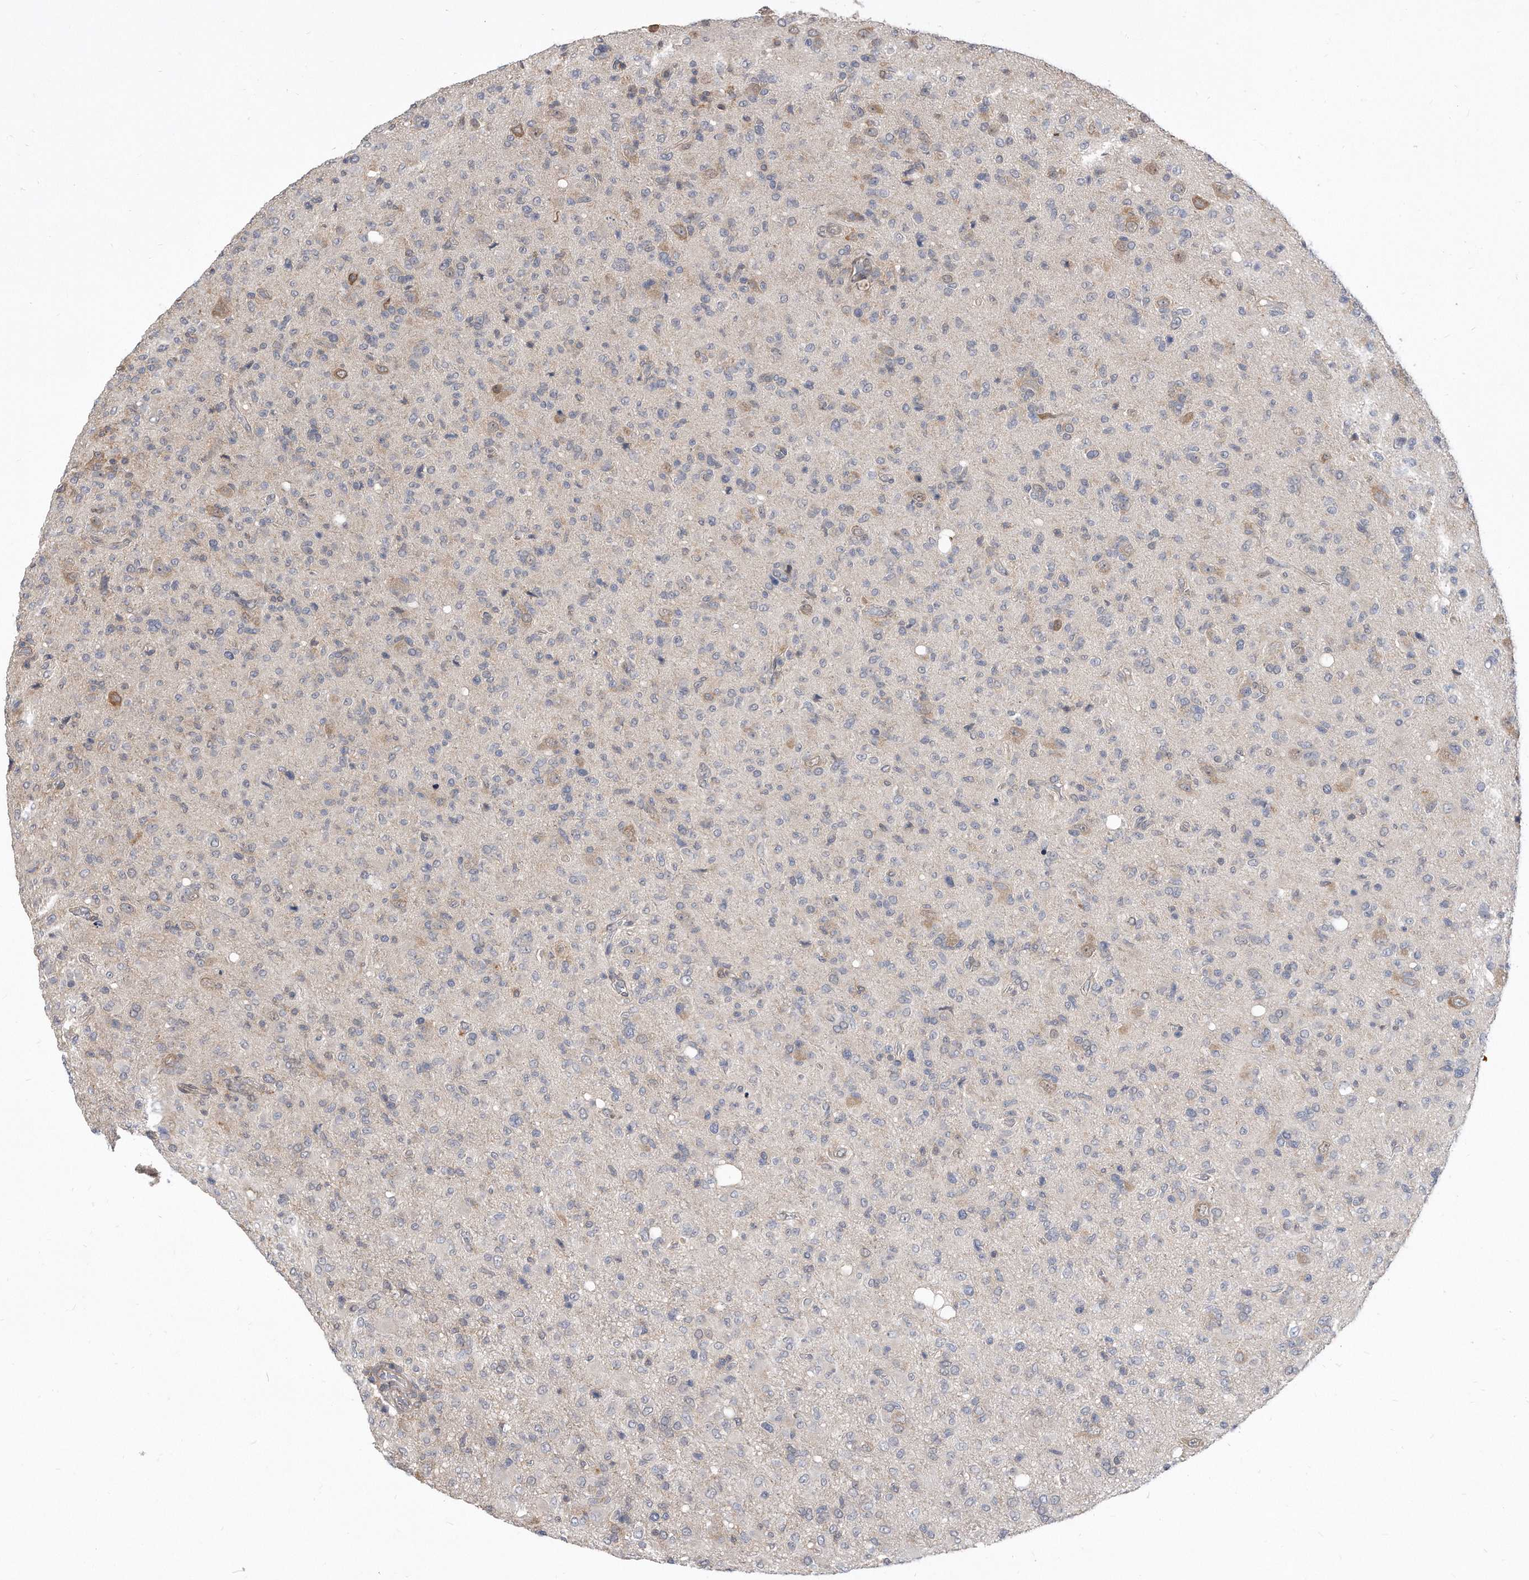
{"staining": {"intensity": "negative", "quantity": "none", "location": "none"}, "tissue": "glioma", "cell_type": "Tumor cells", "image_type": "cancer", "snomed": [{"axis": "morphology", "description": "Glioma, malignant, High grade"}, {"axis": "topography", "description": "Brain"}], "caption": "This image is of malignant glioma (high-grade) stained with immunohistochemistry to label a protein in brown with the nuclei are counter-stained blue. There is no positivity in tumor cells.", "gene": "TCP1", "patient": {"sex": "female", "age": 57}}